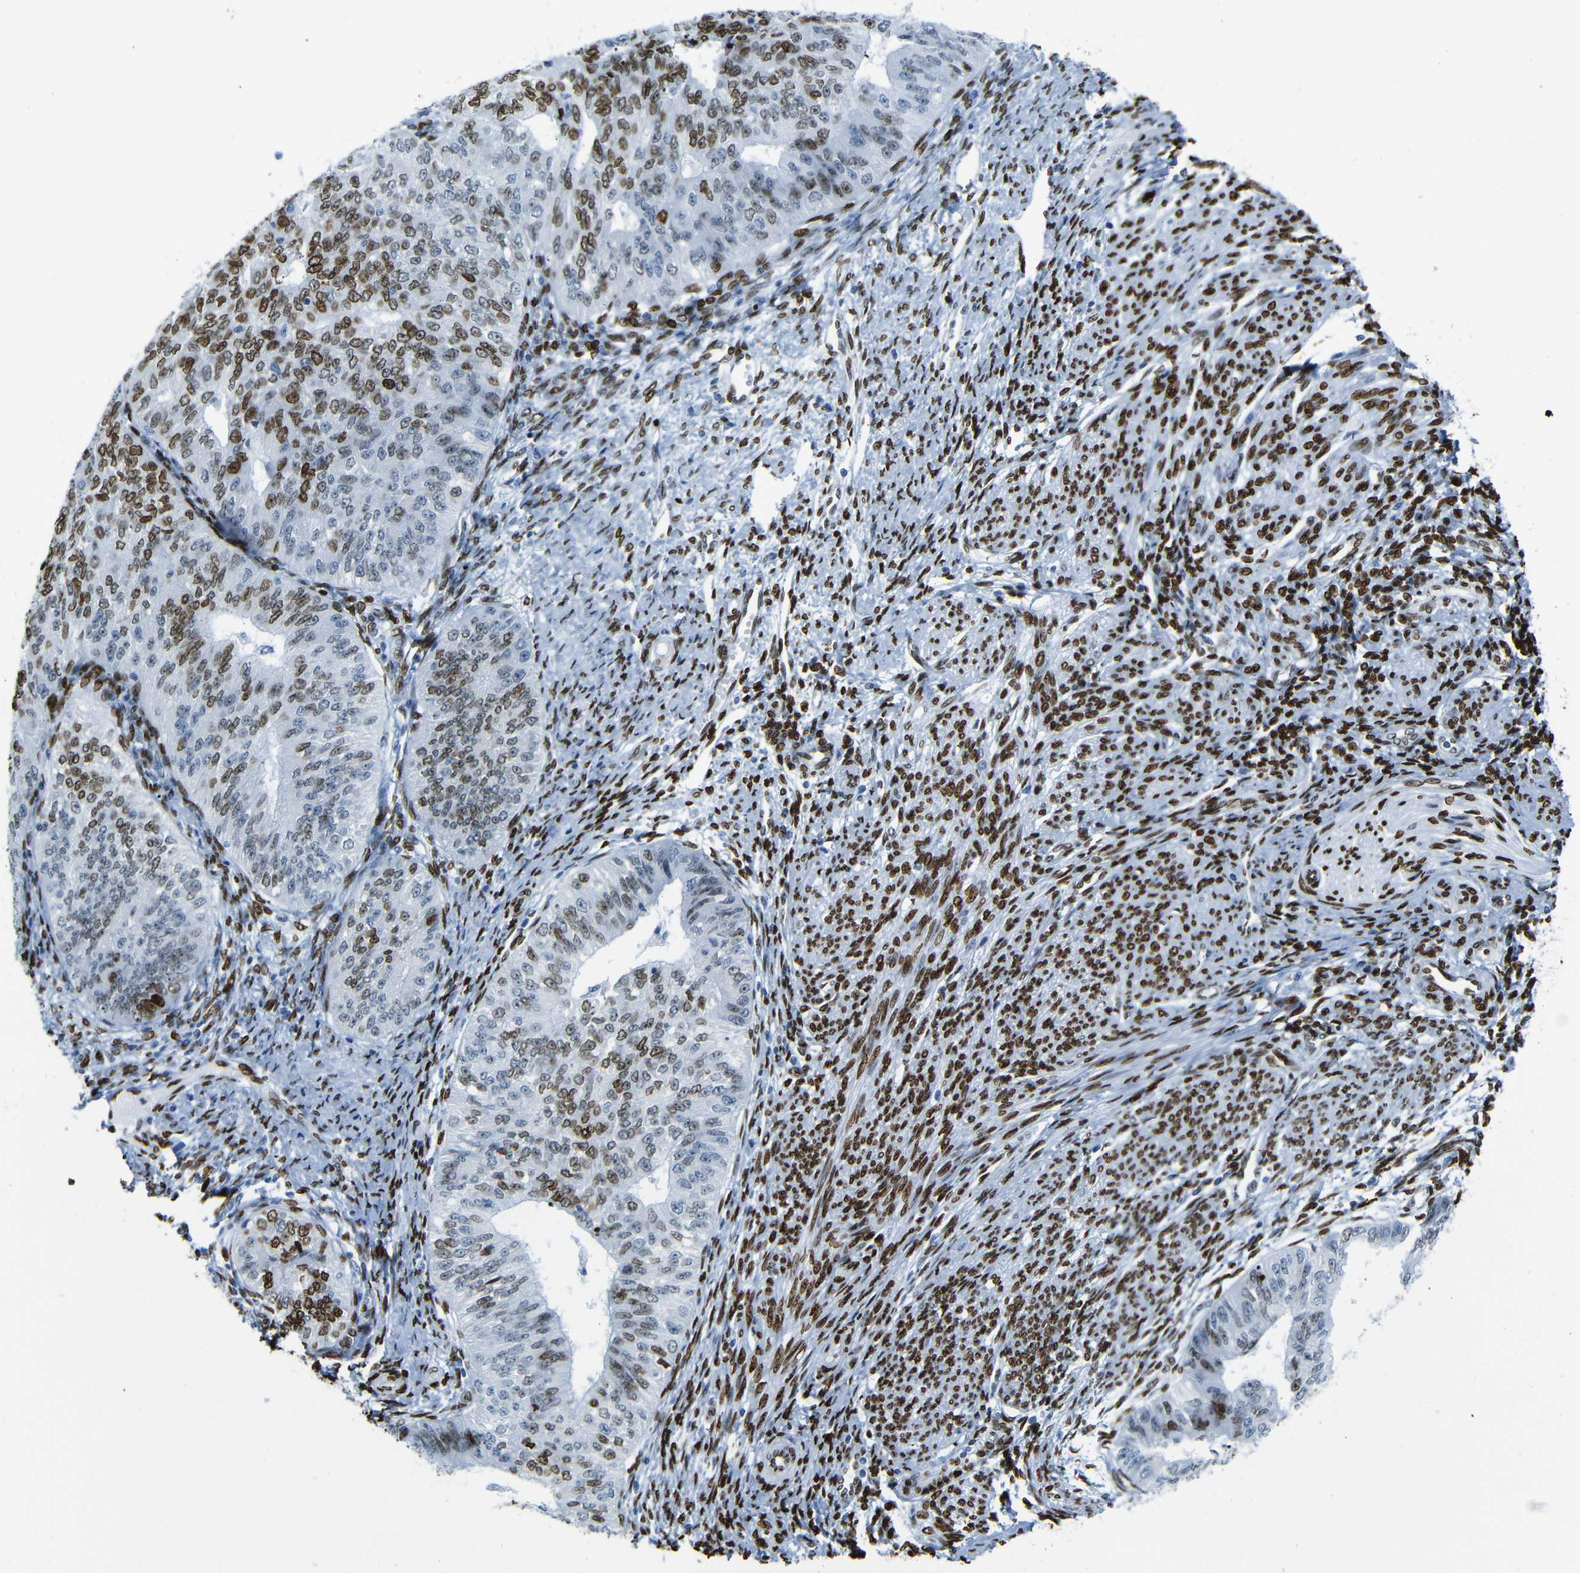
{"staining": {"intensity": "strong", "quantity": ">75%", "location": "nuclear"}, "tissue": "endometrial cancer", "cell_type": "Tumor cells", "image_type": "cancer", "snomed": [{"axis": "morphology", "description": "Adenocarcinoma, NOS"}, {"axis": "topography", "description": "Endometrium"}], "caption": "Immunohistochemical staining of human endometrial cancer demonstrates high levels of strong nuclear staining in about >75% of tumor cells.", "gene": "NPIPB15", "patient": {"sex": "female", "age": 32}}